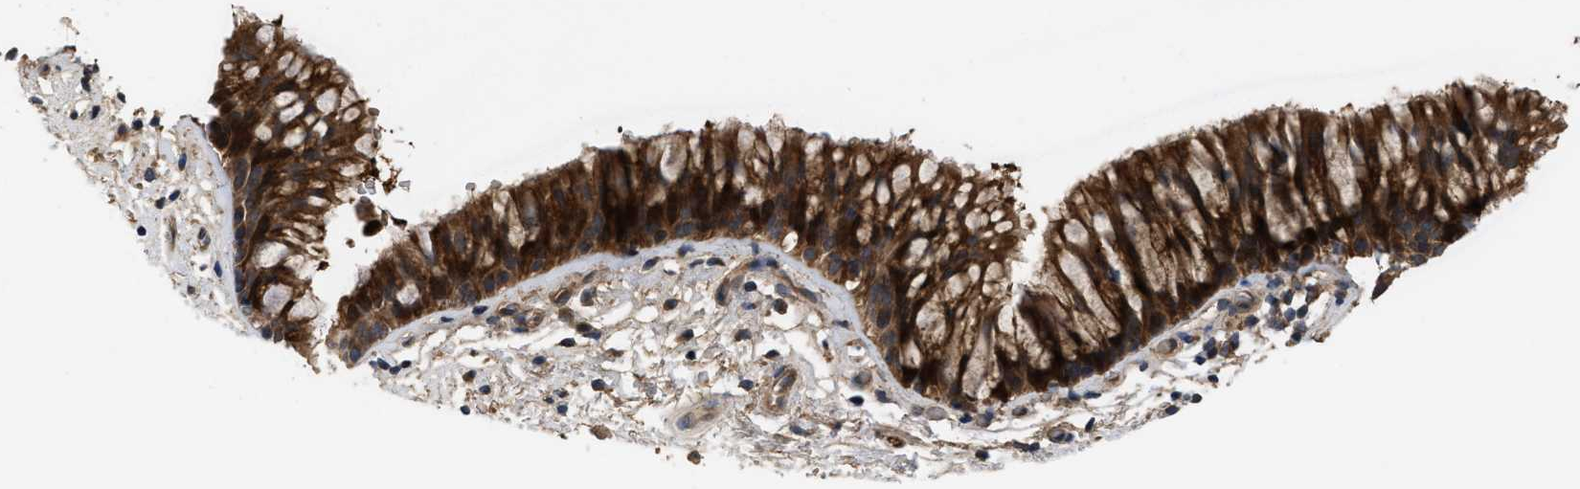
{"staining": {"intensity": "strong", "quantity": ">75%", "location": "cytoplasmic/membranous"}, "tissue": "bronchus", "cell_type": "Respiratory epithelial cells", "image_type": "normal", "snomed": [{"axis": "morphology", "description": "Normal tissue, NOS"}, {"axis": "morphology", "description": "Inflammation, NOS"}, {"axis": "topography", "description": "Cartilage tissue"}, {"axis": "topography", "description": "Bronchus"}], "caption": "Protein staining by immunohistochemistry displays strong cytoplasmic/membranous expression in approximately >75% of respiratory epithelial cells in benign bronchus. (DAB (3,3'-diaminobenzidine) = brown stain, brightfield microscopy at high magnification).", "gene": "RAB2A", "patient": {"sex": "male", "age": 77}}